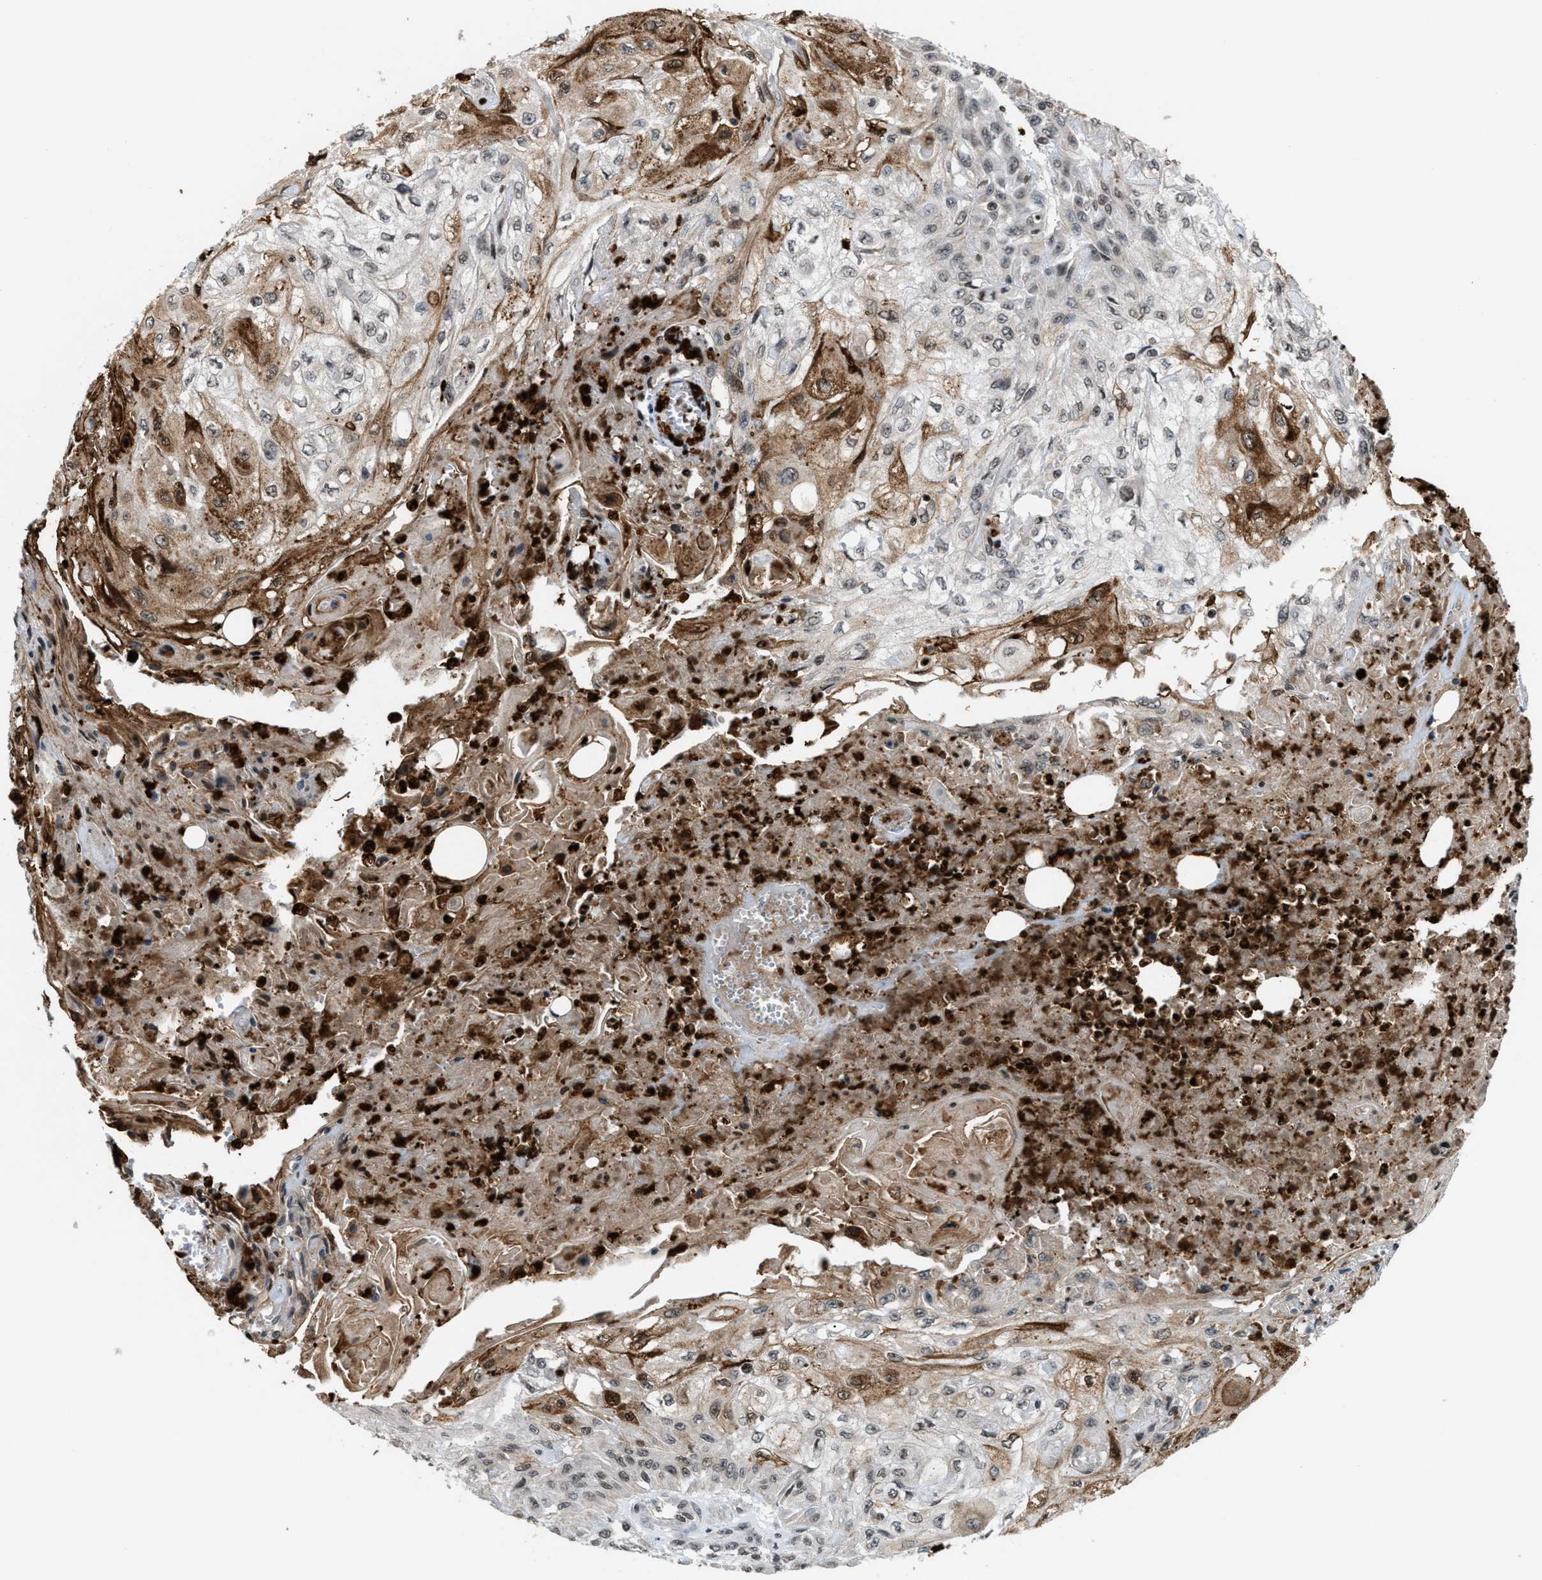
{"staining": {"intensity": "weak", "quantity": "<25%", "location": "nuclear"}, "tissue": "skin cancer", "cell_type": "Tumor cells", "image_type": "cancer", "snomed": [{"axis": "morphology", "description": "Squamous cell carcinoma, NOS"}, {"axis": "morphology", "description": "Squamous cell carcinoma, metastatic, NOS"}, {"axis": "topography", "description": "Skin"}, {"axis": "topography", "description": "Lymph node"}], "caption": "Skin cancer (metastatic squamous cell carcinoma) was stained to show a protein in brown. There is no significant expression in tumor cells.", "gene": "PRUNE2", "patient": {"sex": "male", "age": 75}}